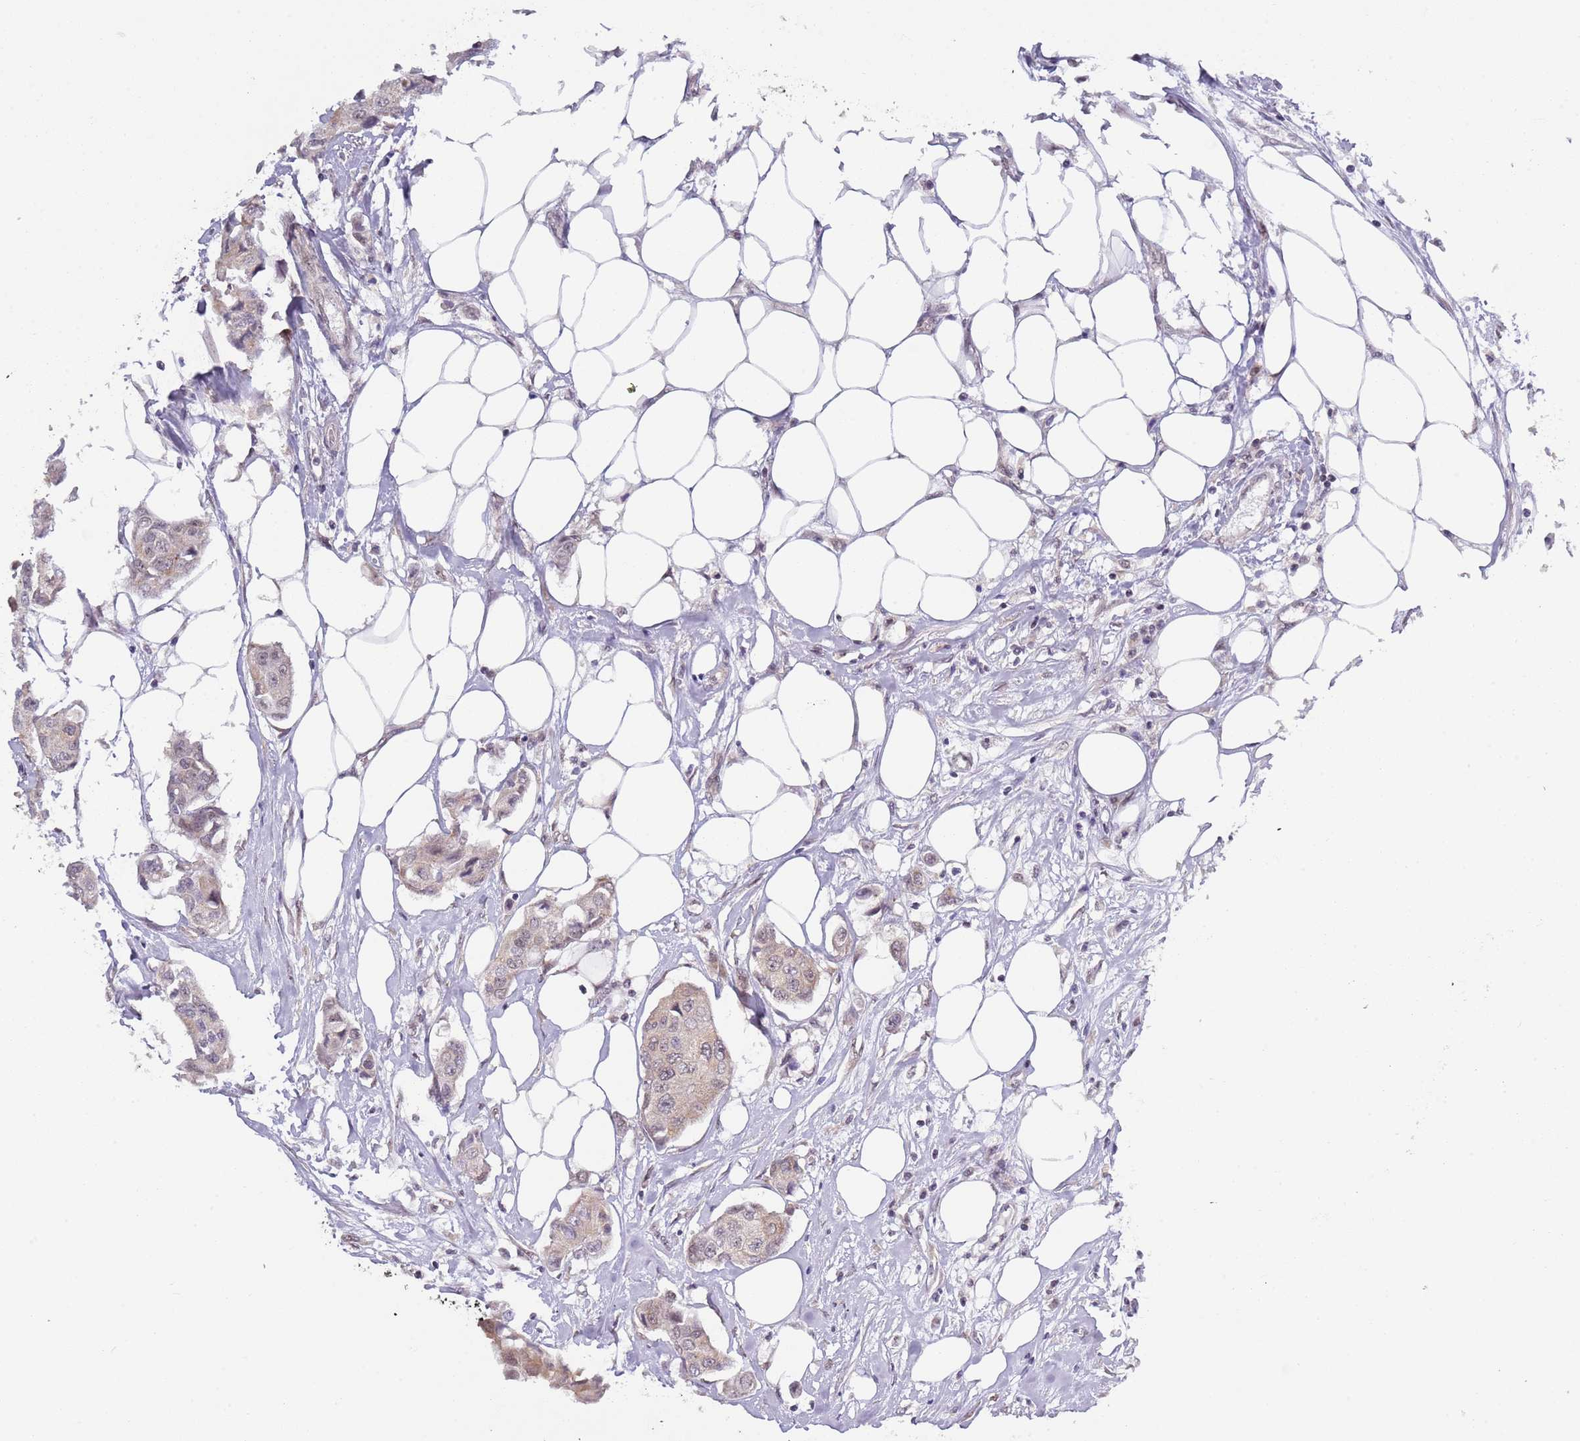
{"staining": {"intensity": "weak", "quantity": "<25%", "location": "cytoplasmic/membranous,nuclear"}, "tissue": "breast cancer", "cell_type": "Tumor cells", "image_type": "cancer", "snomed": [{"axis": "morphology", "description": "Duct carcinoma"}, {"axis": "topography", "description": "Breast"}, {"axis": "topography", "description": "Lymph node"}], "caption": "There is no significant expression in tumor cells of breast invasive ductal carcinoma.", "gene": "SLC25A32", "patient": {"sex": "female", "age": 80}}